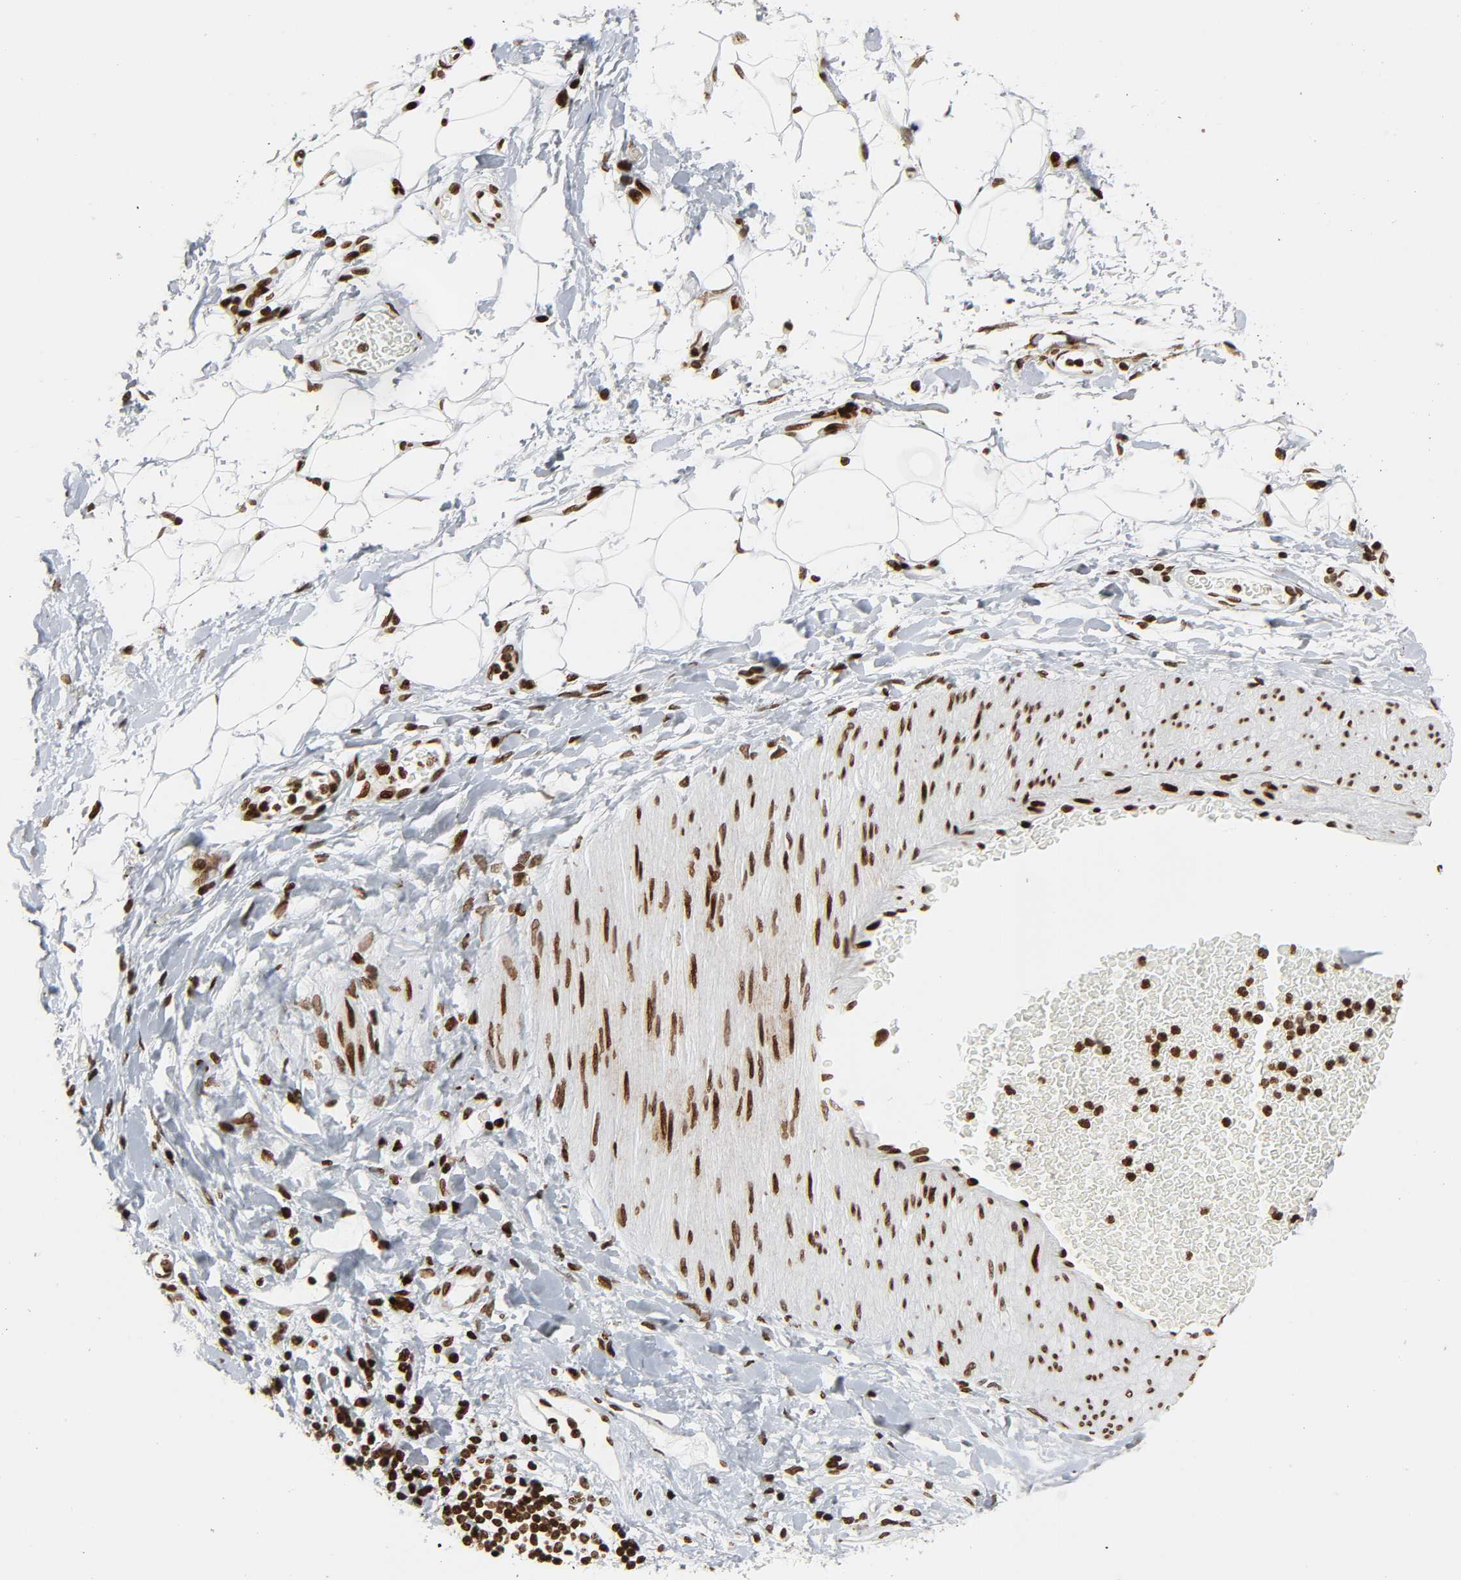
{"staining": {"intensity": "strong", "quantity": ">75%", "location": "nuclear"}, "tissue": "adipose tissue", "cell_type": "Adipocytes", "image_type": "normal", "snomed": [{"axis": "morphology", "description": "Normal tissue, NOS"}, {"axis": "morphology", "description": "Urothelial carcinoma, High grade"}, {"axis": "topography", "description": "Vascular tissue"}, {"axis": "topography", "description": "Urinary bladder"}], "caption": "A micrograph showing strong nuclear expression in about >75% of adipocytes in normal adipose tissue, as visualized by brown immunohistochemical staining.", "gene": "RXRA", "patient": {"sex": "female", "age": 56}}